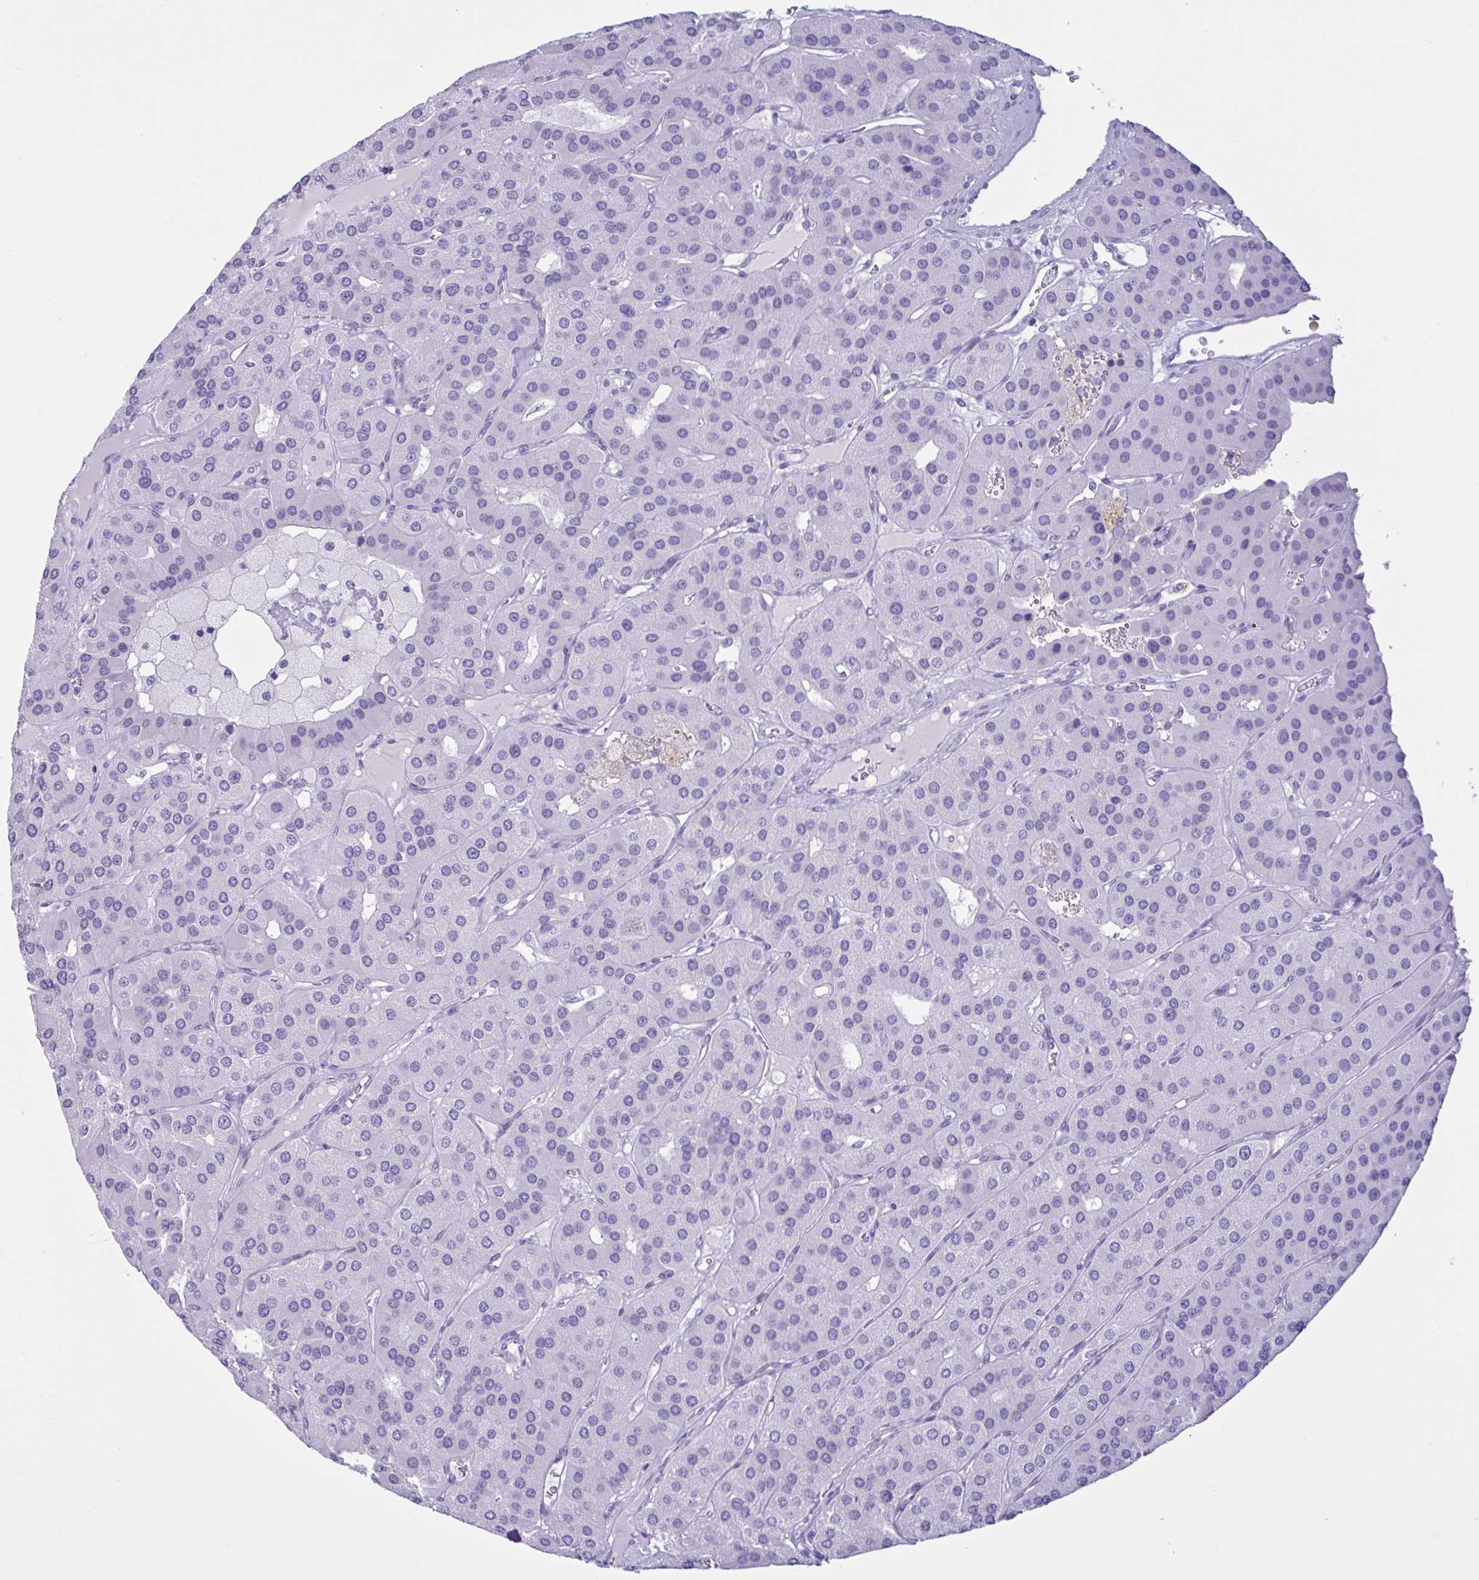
{"staining": {"intensity": "negative", "quantity": "none", "location": "none"}, "tissue": "parathyroid gland", "cell_type": "Glandular cells", "image_type": "normal", "snomed": [{"axis": "morphology", "description": "Normal tissue, NOS"}, {"axis": "morphology", "description": "Adenoma, NOS"}, {"axis": "topography", "description": "Parathyroid gland"}], "caption": "Immunohistochemical staining of unremarkable human parathyroid gland displays no significant positivity in glandular cells.", "gene": "MRGPRG", "patient": {"sex": "female", "age": 86}}